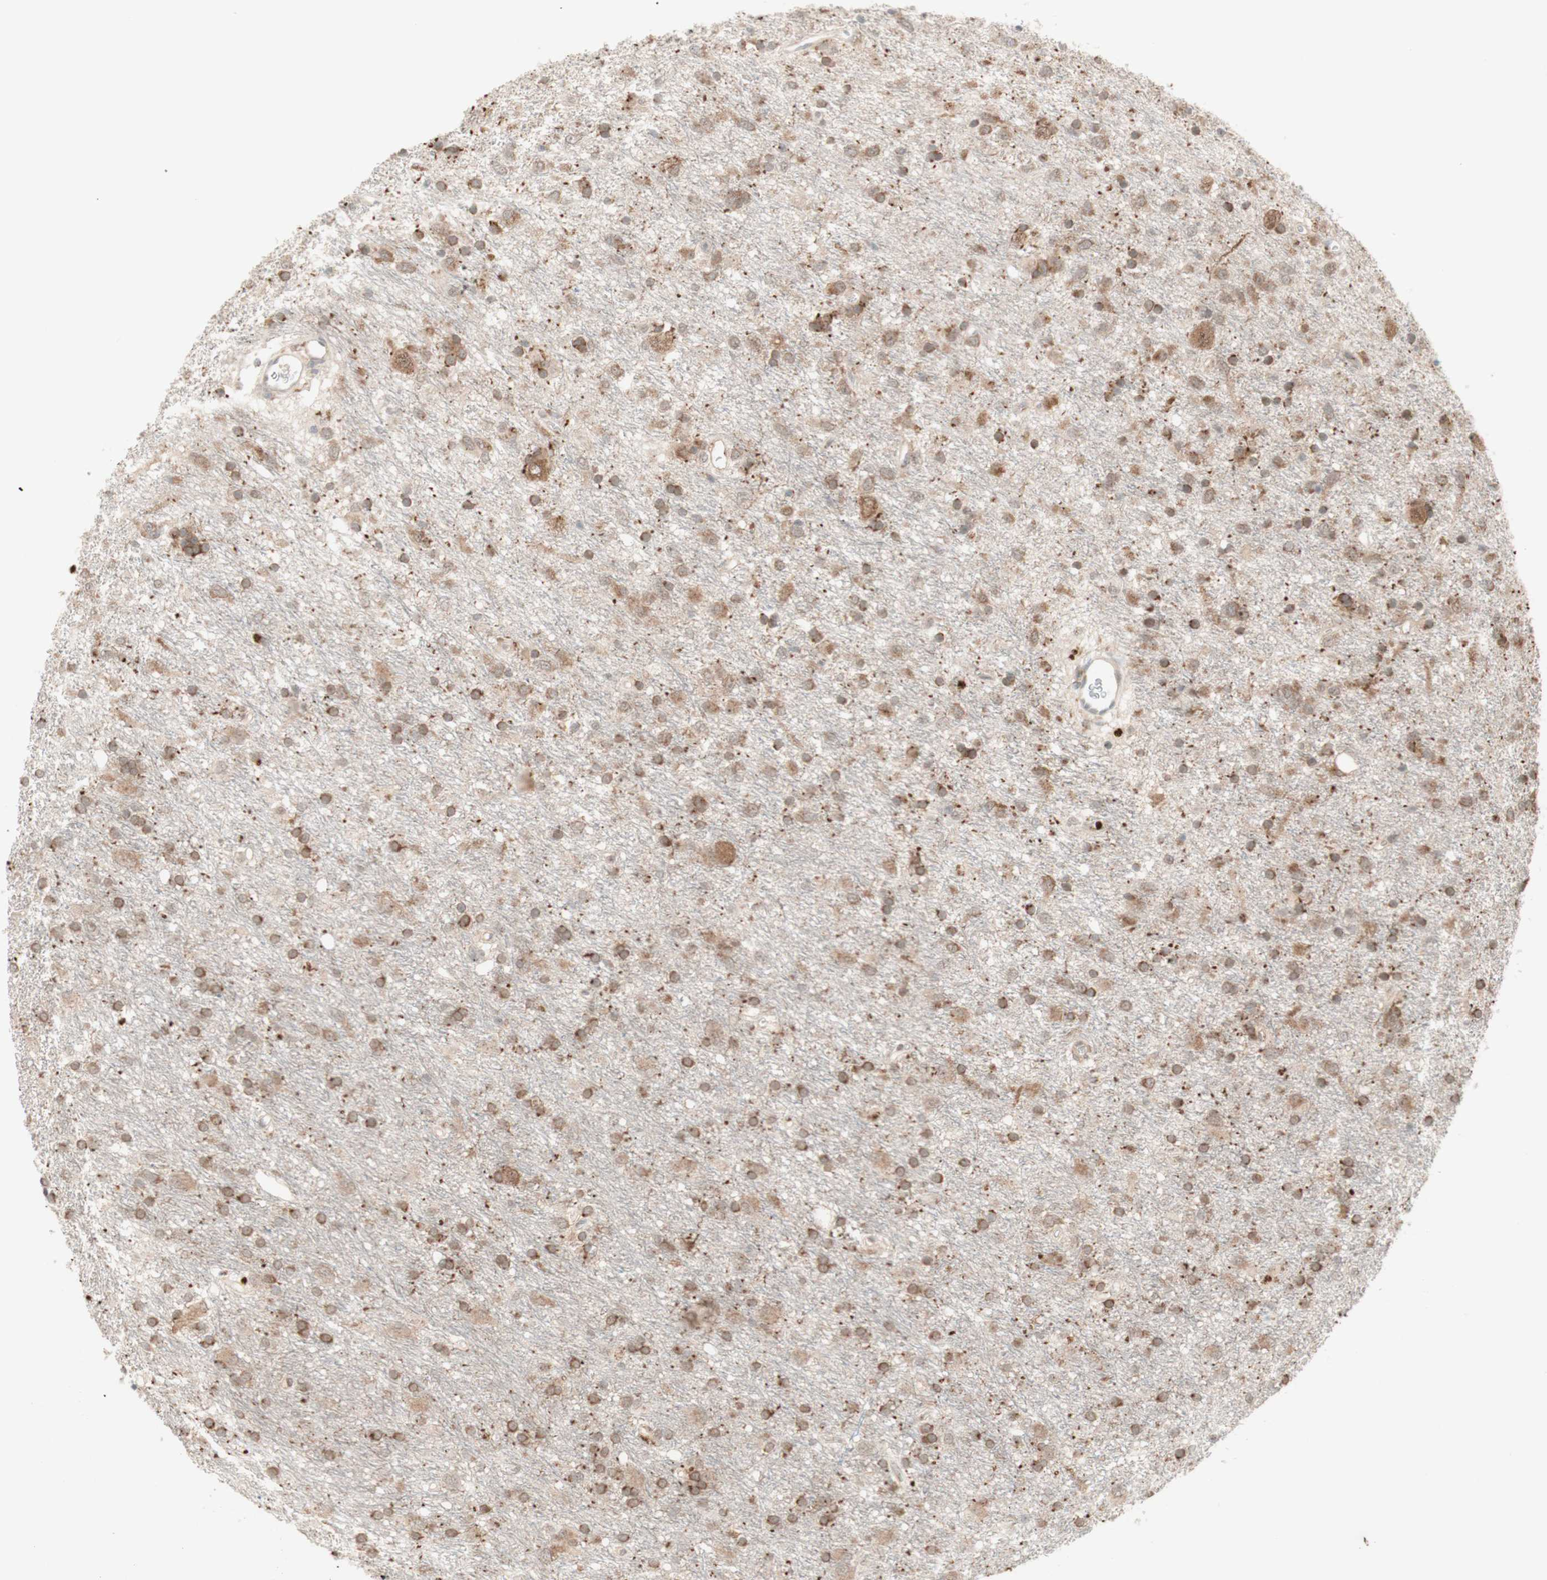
{"staining": {"intensity": "moderate", "quantity": ">75%", "location": "cytoplasmic/membranous"}, "tissue": "glioma", "cell_type": "Tumor cells", "image_type": "cancer", "snomed": [{"axis": "morphology", "description": "Glioma, malignant, Low grade"}, {"axis": "topography", "description": "Brain"}], "caption": "An image of human glioma stained for a protein displays moderate cytoplasmic/membranous brown staining in tumor cells. Nuclei are stained in blue.", "gene": "CYLD", "patient": {"sex": "male", "age": 77}}